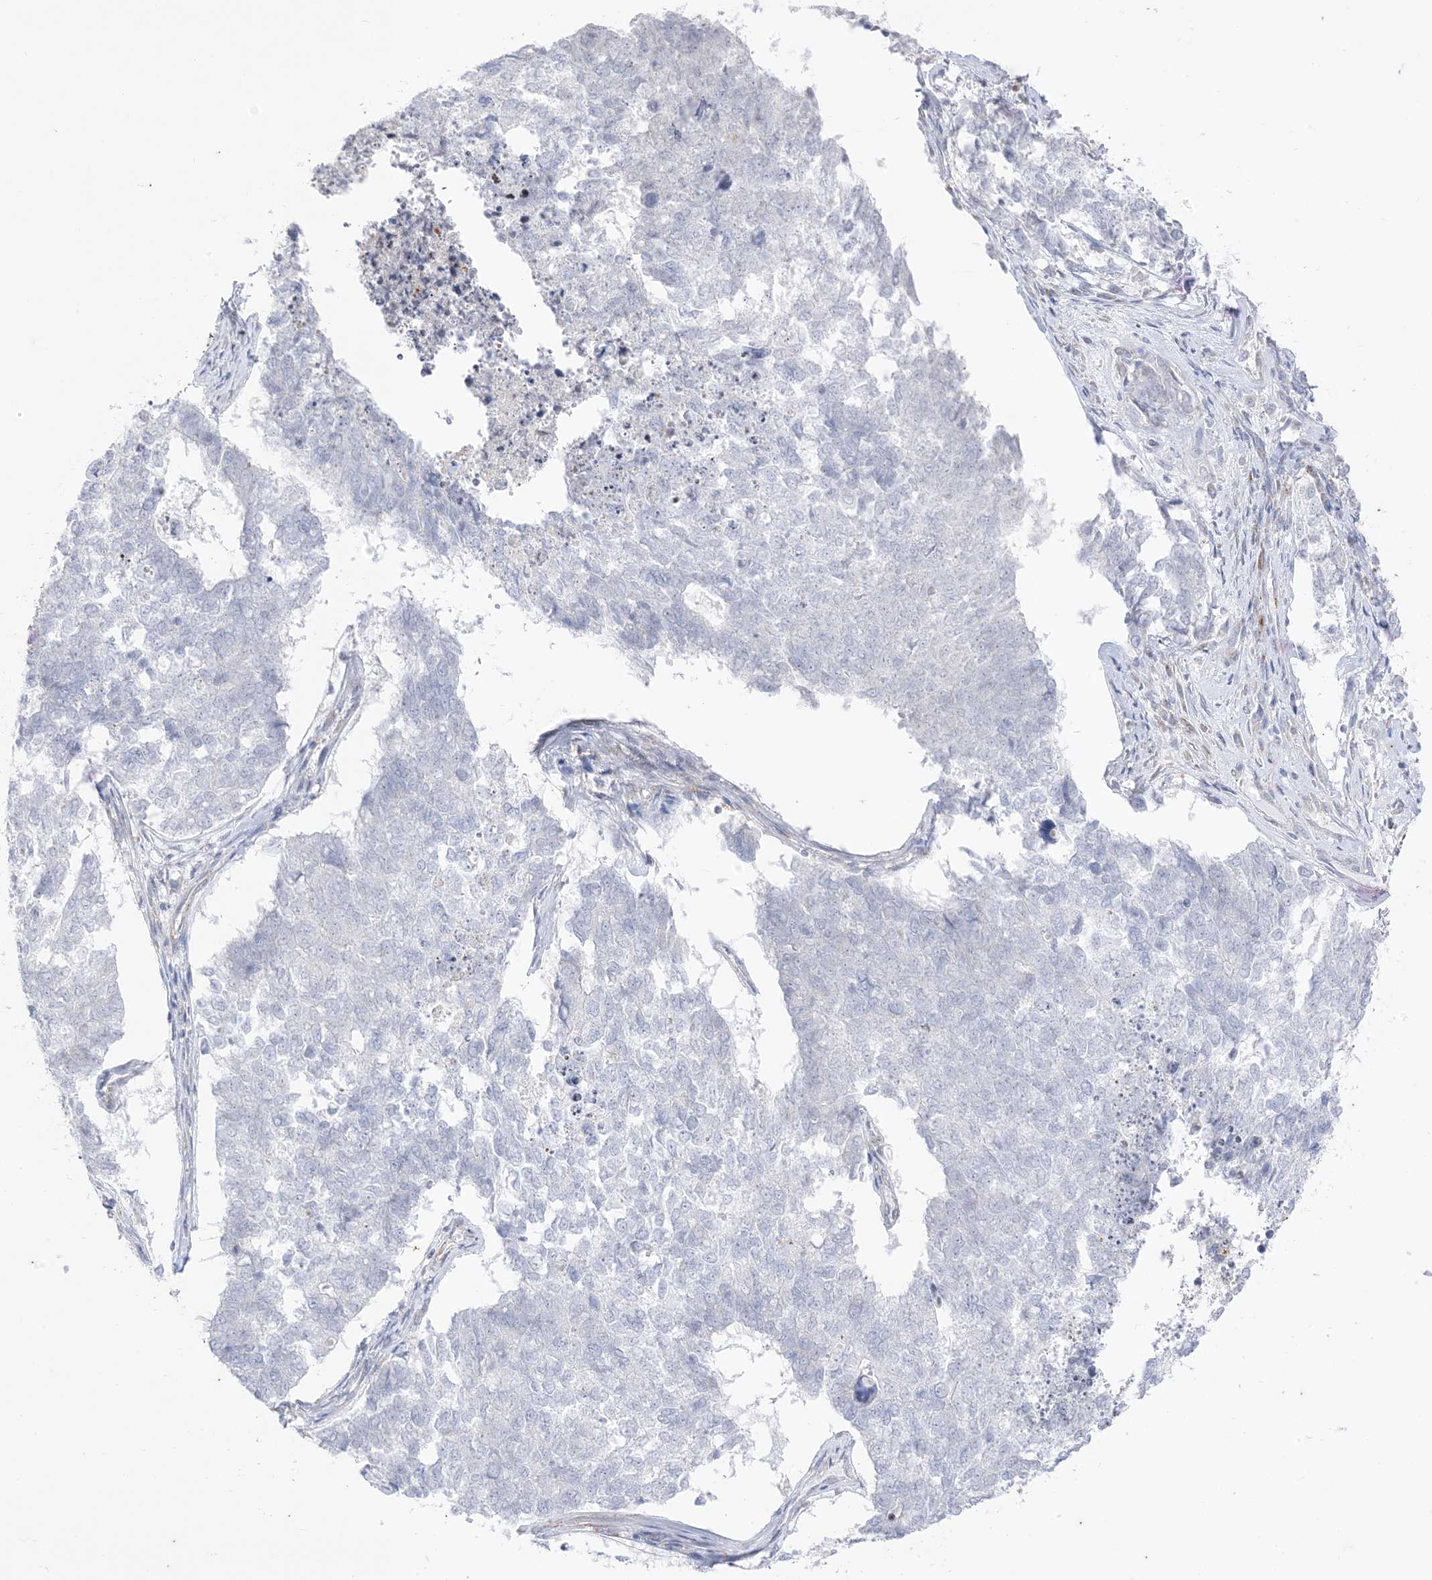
{"staining": {"intensity": "negative", "quantity": "none", "location": "none"}, "tissue": "cervical cancer", "cell_type": "Tumor cells", "image_type": "cancer", "snomed": [{"axis": "morphology", "description": "Squamous cell carcinoma, NOS"}, {"axis": "topography", "description": "Cervix"}], "caption": "Immunohistochemistry (IHC) image of squamous cell carcinoma (cervical) stained for a protein (brown), which demonstrates no staining in tumor cells.", "gene": "RAC1", "patient": {"sex": "female", "age": 63}}